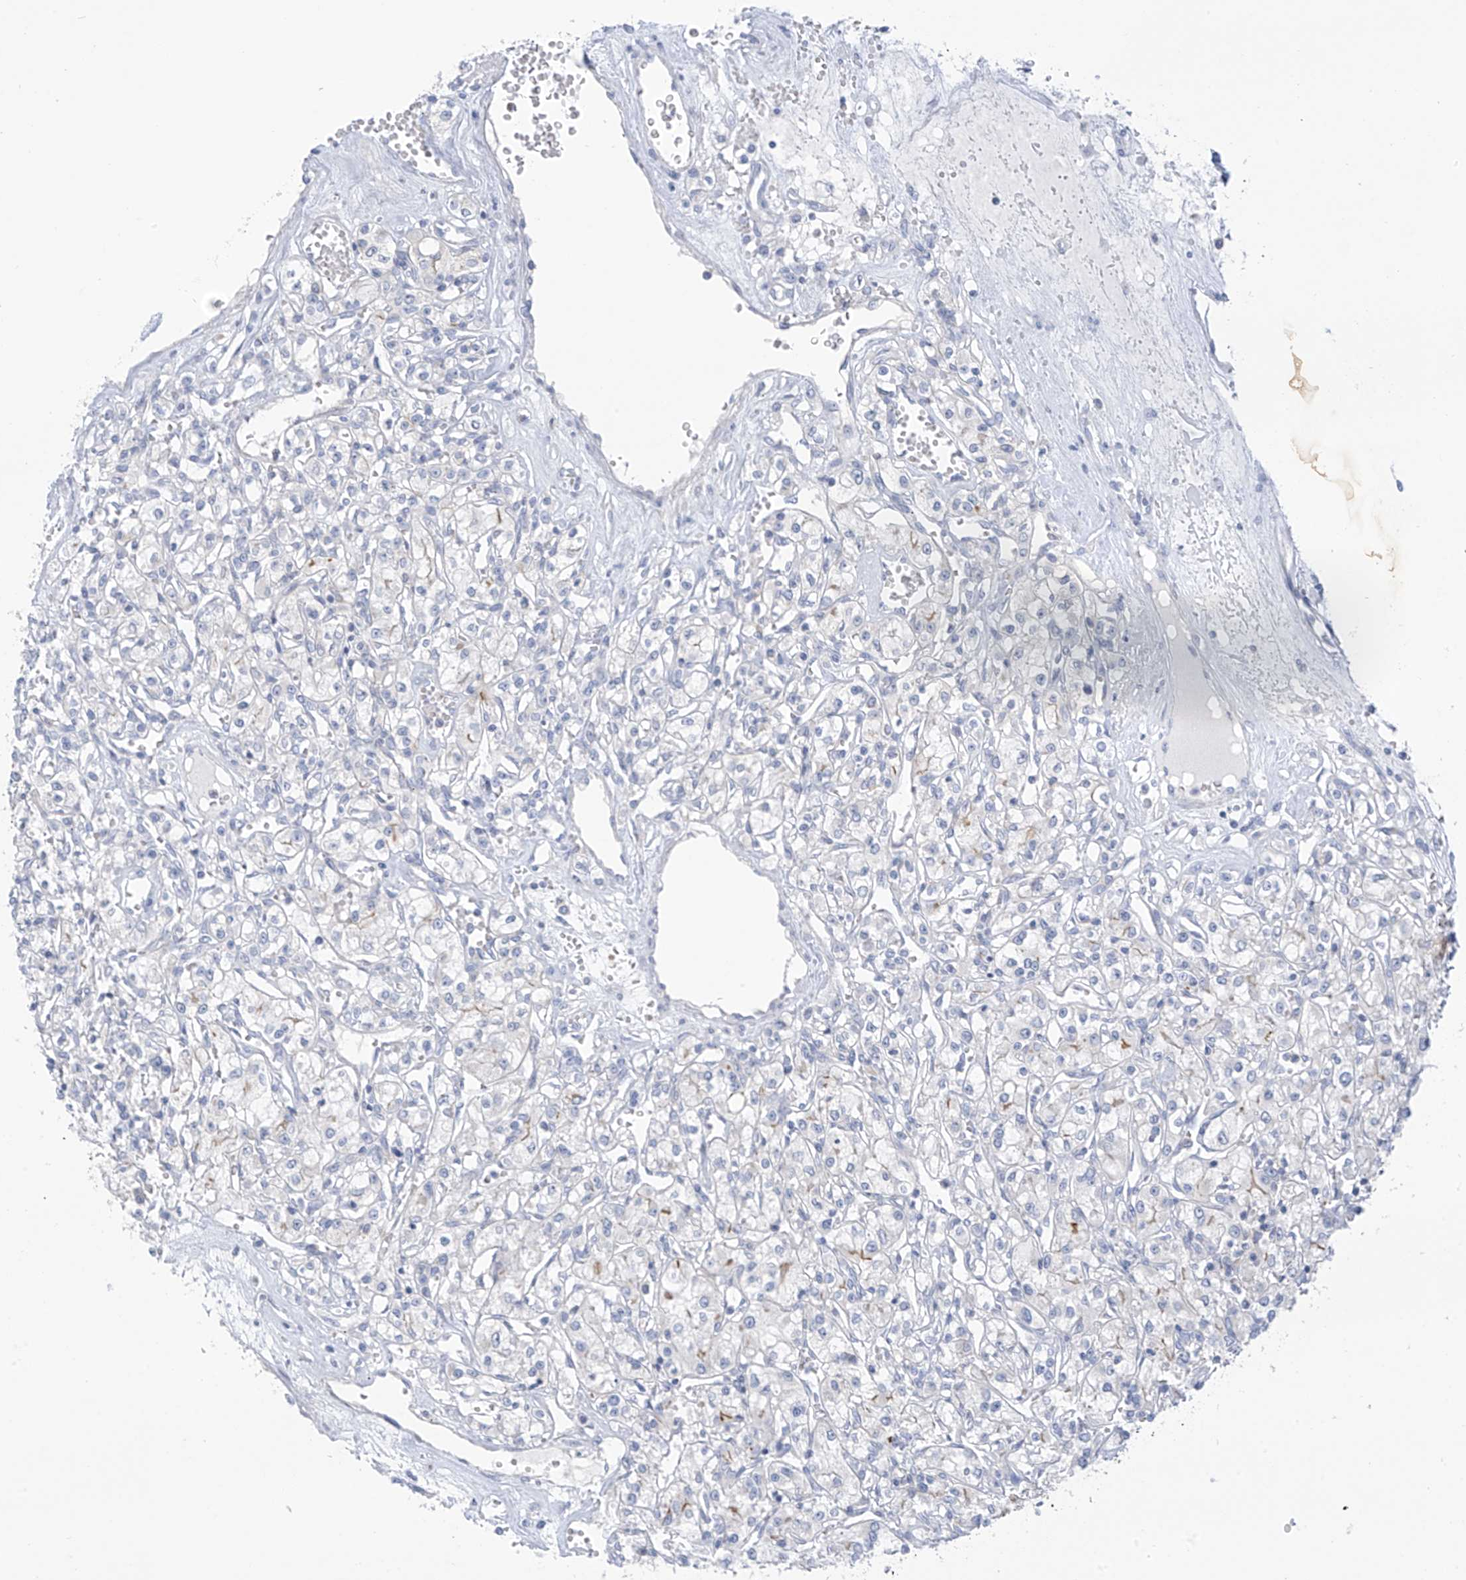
{"staining": {"intensity": "negative", "quantity": "none", "location": "none"}, "tissue": "renal cancer", "cell_type": "Tumor cells", "image_type": "cancer", "snomed": [{"axis": "morphology", "description": "Adenocarcinoma, NOS"}, {"axis": "topography", "description": "Kidney"}], "caption": "This is an immunohistochemistry histopathology image of renal adenocarcinoma. There is no staining in tumor cells.", "gene": "SLC6A12", "patient": {"sex": "female", "age": 59}}